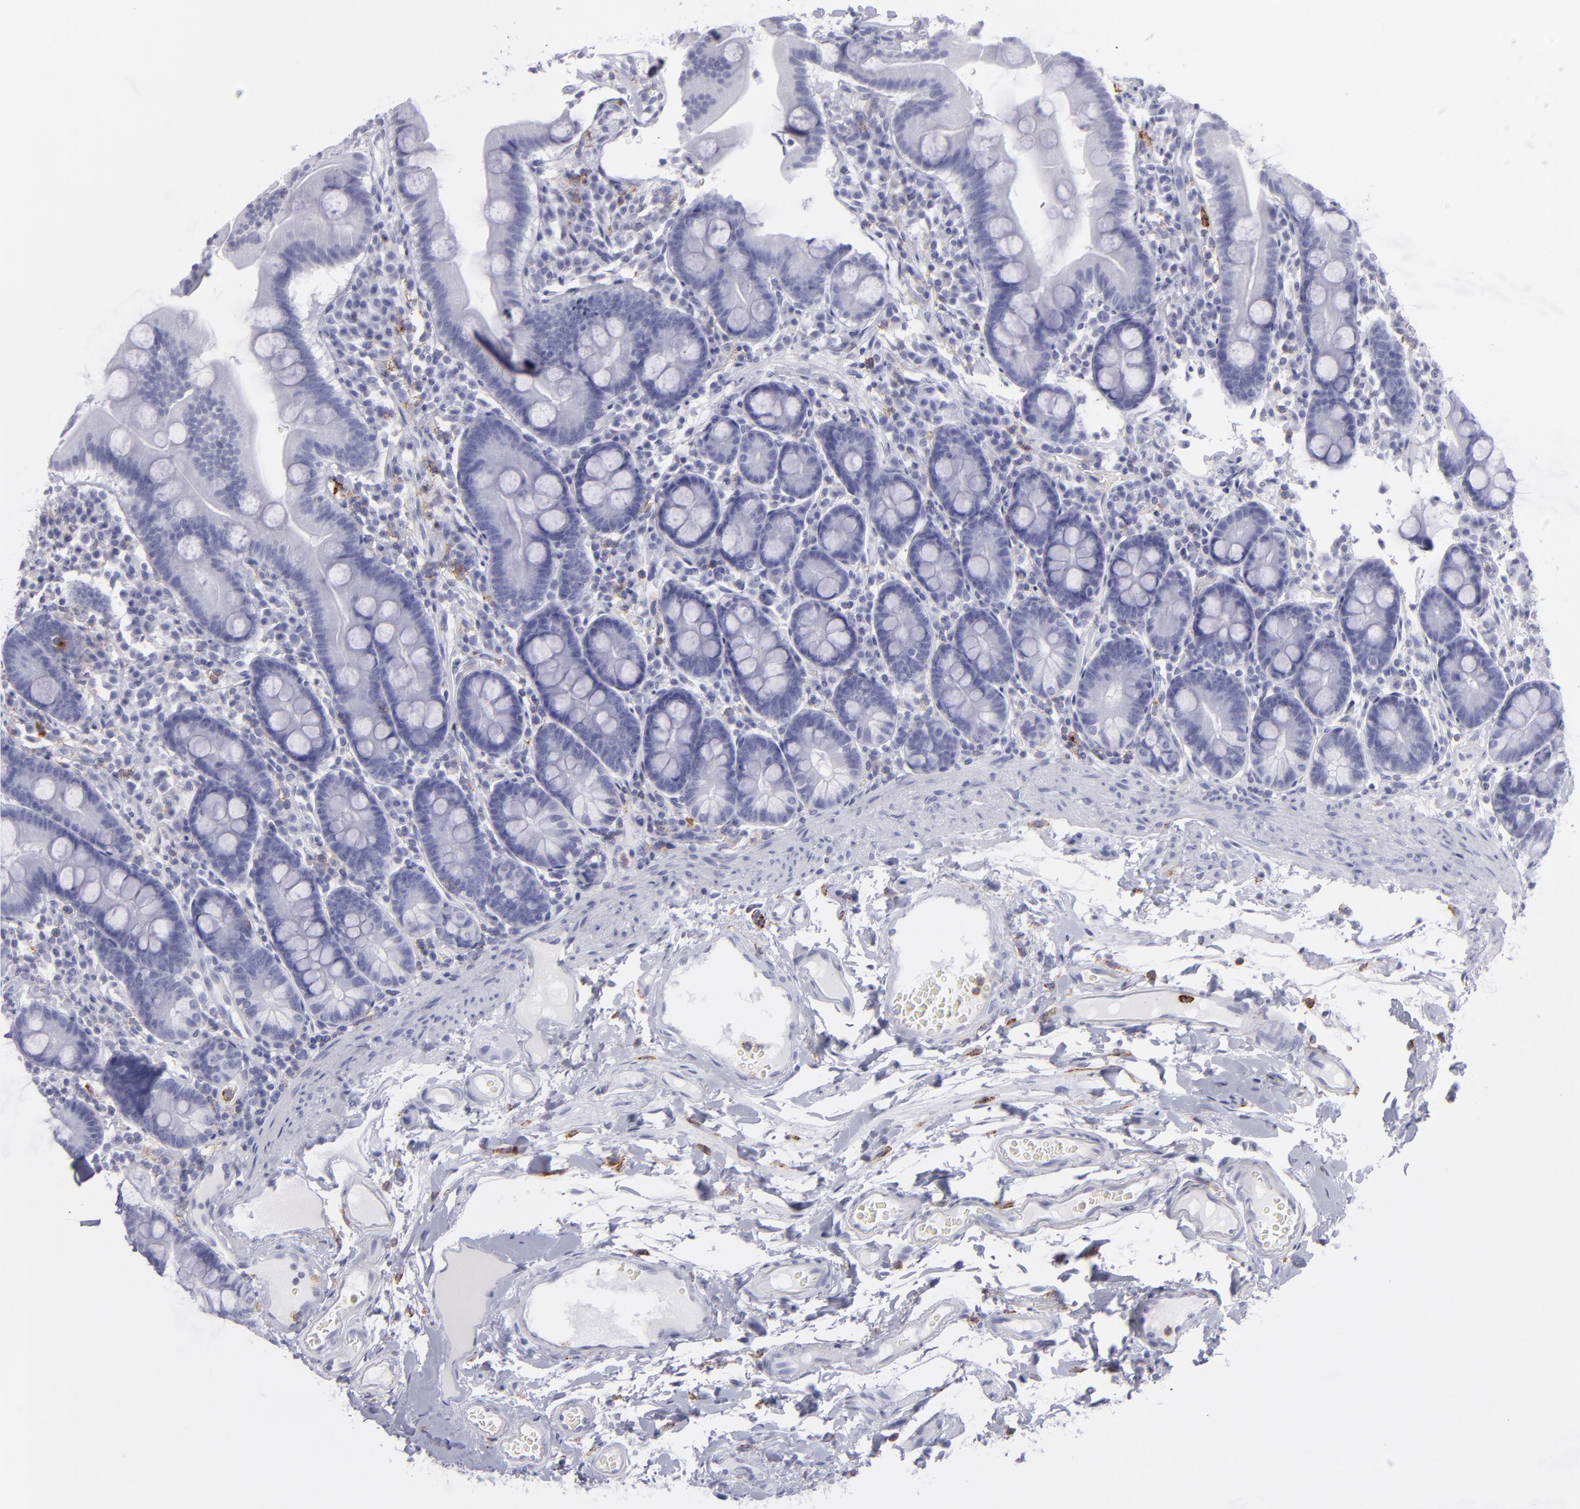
{"staining": {"intensity": "negative", "quantity": "none", "location": "none"}, "tissue": "duodenum", "cell_type": "Glandular cells", "image_type": "normal", "snomed": [{"axis": "morphology", "description": "Normal tissue, NOS"}, {"axis": "topography", "description": "Duodenum"}], "caption": "IHC histopathology image of benign duodenum: duodenum stained with DAB (3,3'-diaminobenzidine) exhibits no significant protein staining in glandular cells.", "gene": "SELPLG", "patient": {"sex": "male", "age": 50}}